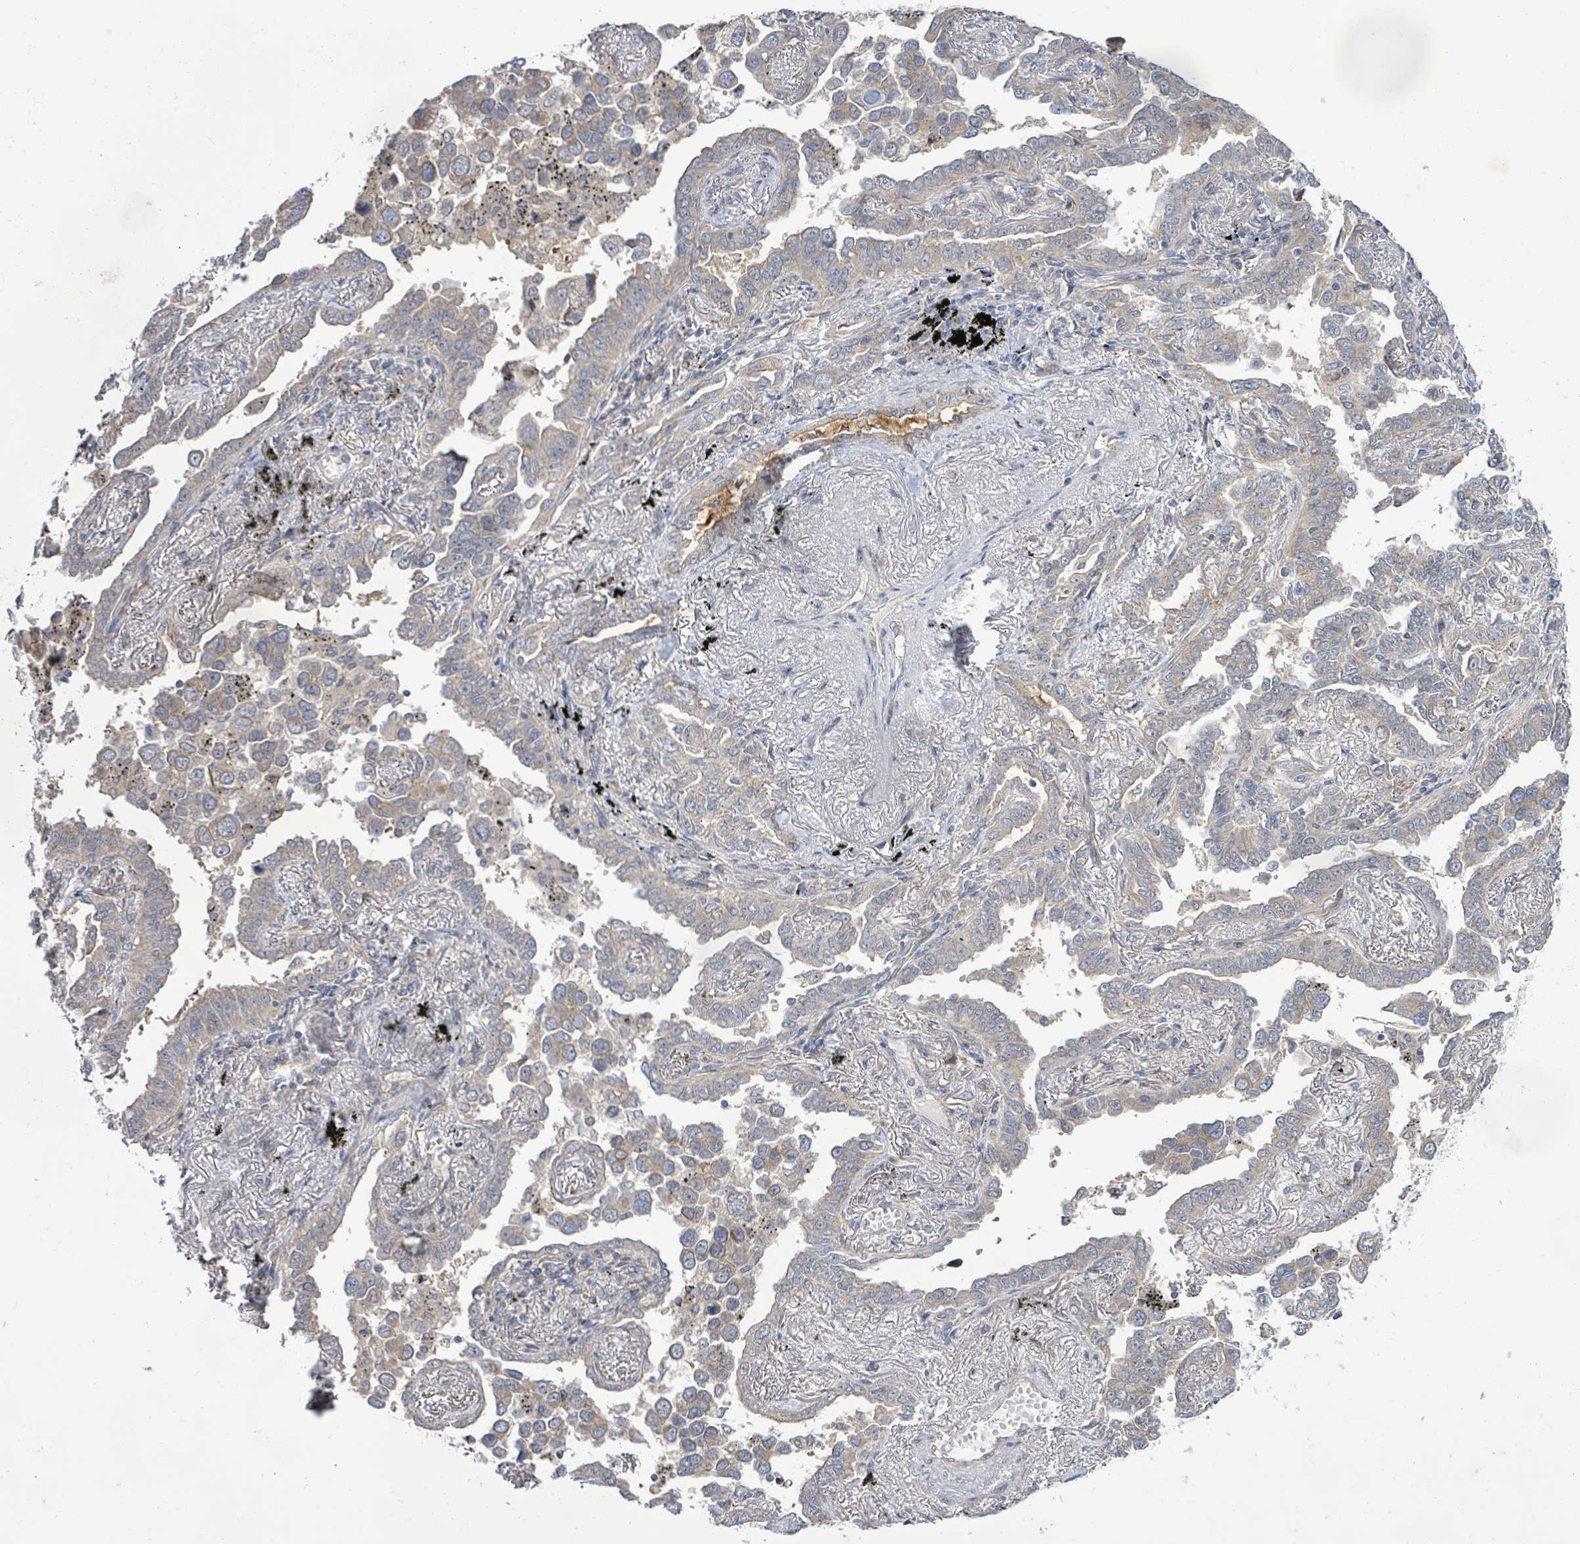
{"staining": {"intensity": "weak", "quantity": "<25%", "location": "cytoplasmic/membranous"}, "tissue": "lung cancer", "cell_type": "Tumor cells", "image_type": "cancer", "snomed": [{"axis": "morphology", "description": "Adenocarcinoma, NOS"}, {"axis": "topography", "description": "Lung"}], "caption": "Protein analysis of lung cancer shows no significant positivity in tumor cells.", "gene": "KBTBD11", "patient": {"sex": "male", "age": 67}}